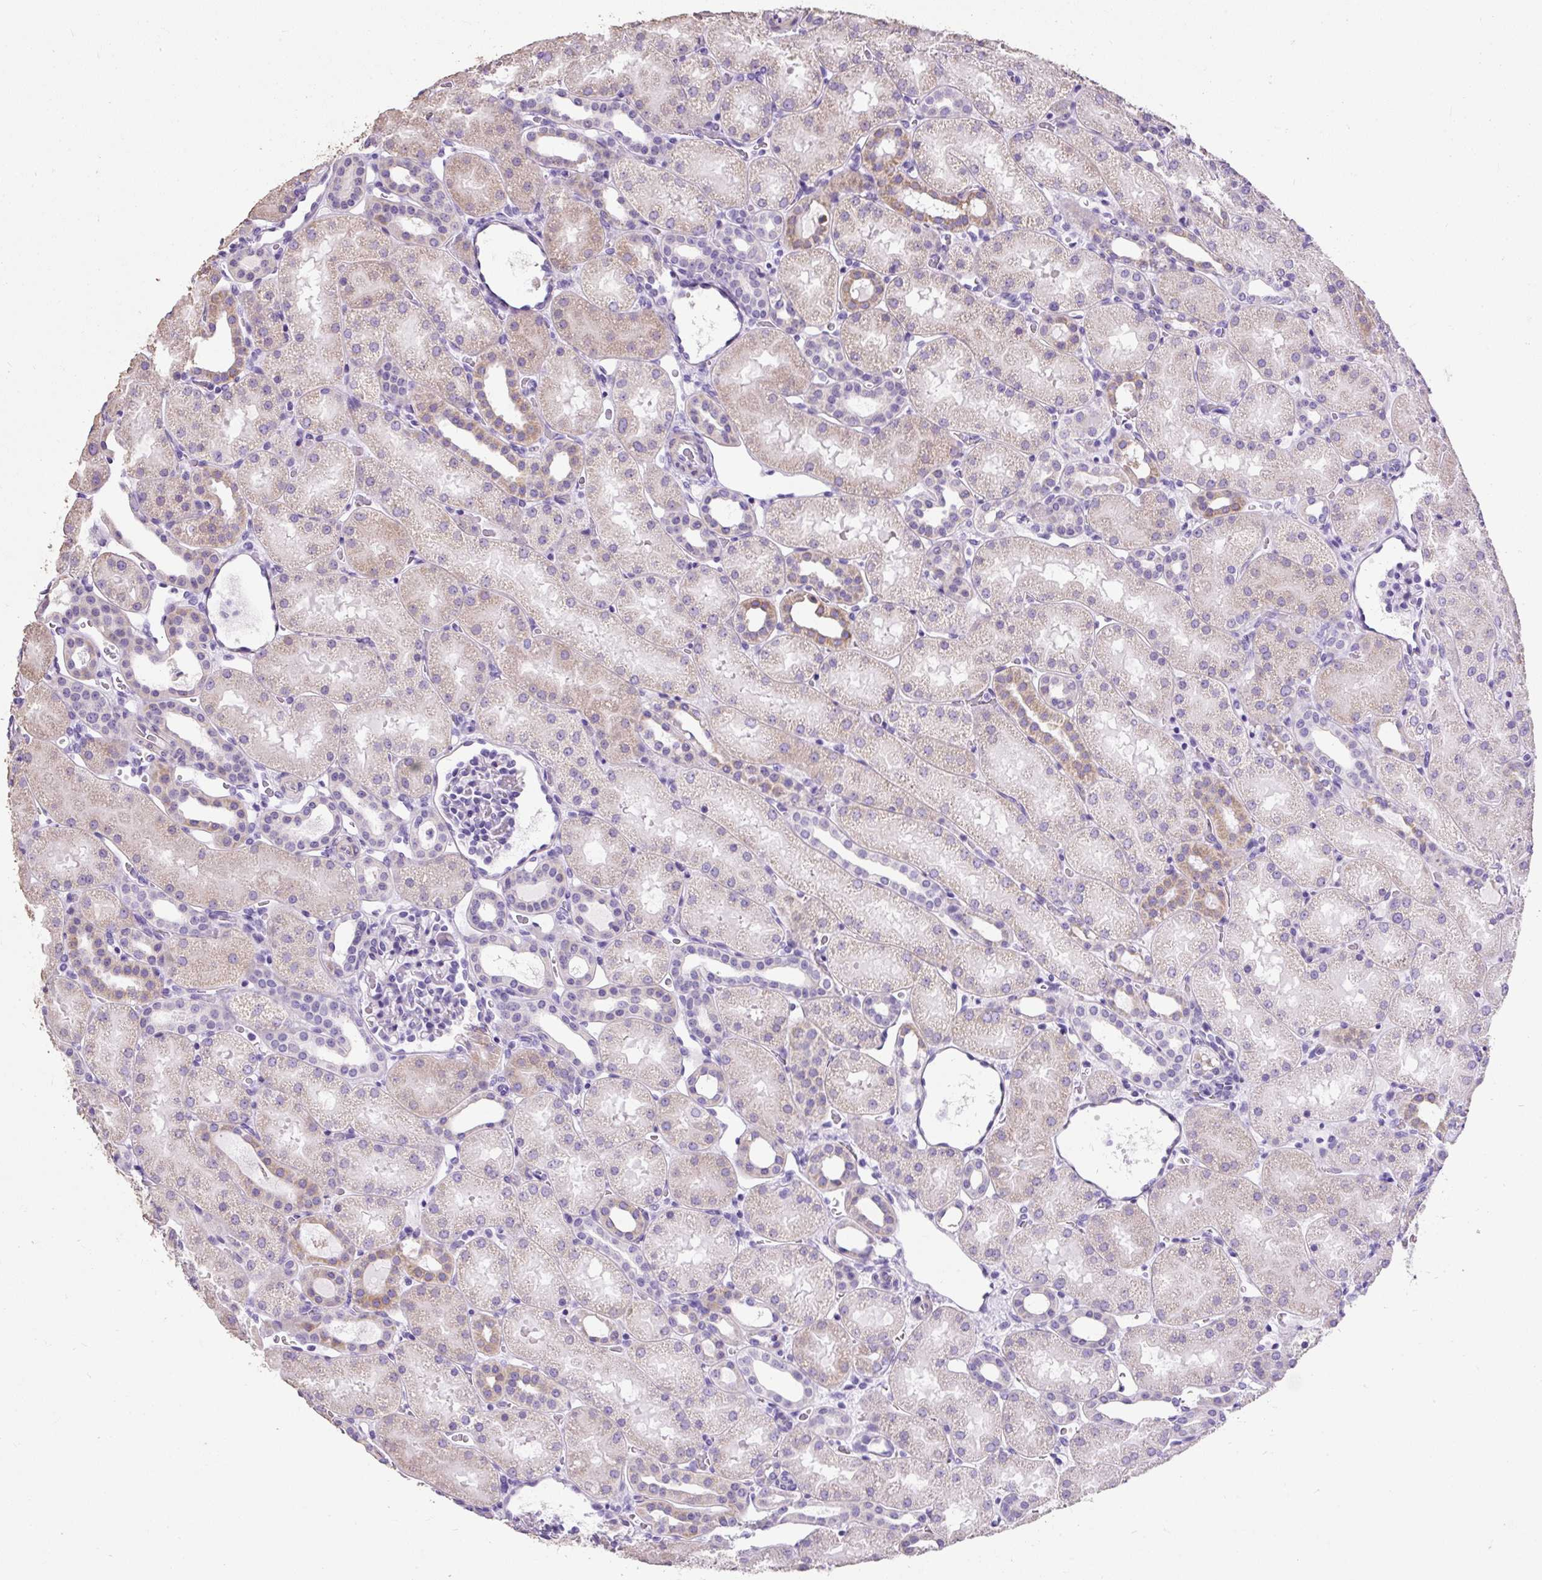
{"staining": {"intensity": "negative", "quantity": "none", "location": "none"}, "tissue": "kidney", "cell_type": "Cells in glomeruli", "image_type": "normal", "snomed": [{"axis": "morphology", "description": "Normal tissue, NOS"}, {"axis": "topography", "description": "Kidney"}], "caption": "Immunohistochemistry of unremarkable human kidney displays no expression in cells in glomeruli.", "gene": "C2CD4C", "patient": {"sex": "male", "age": 2}}